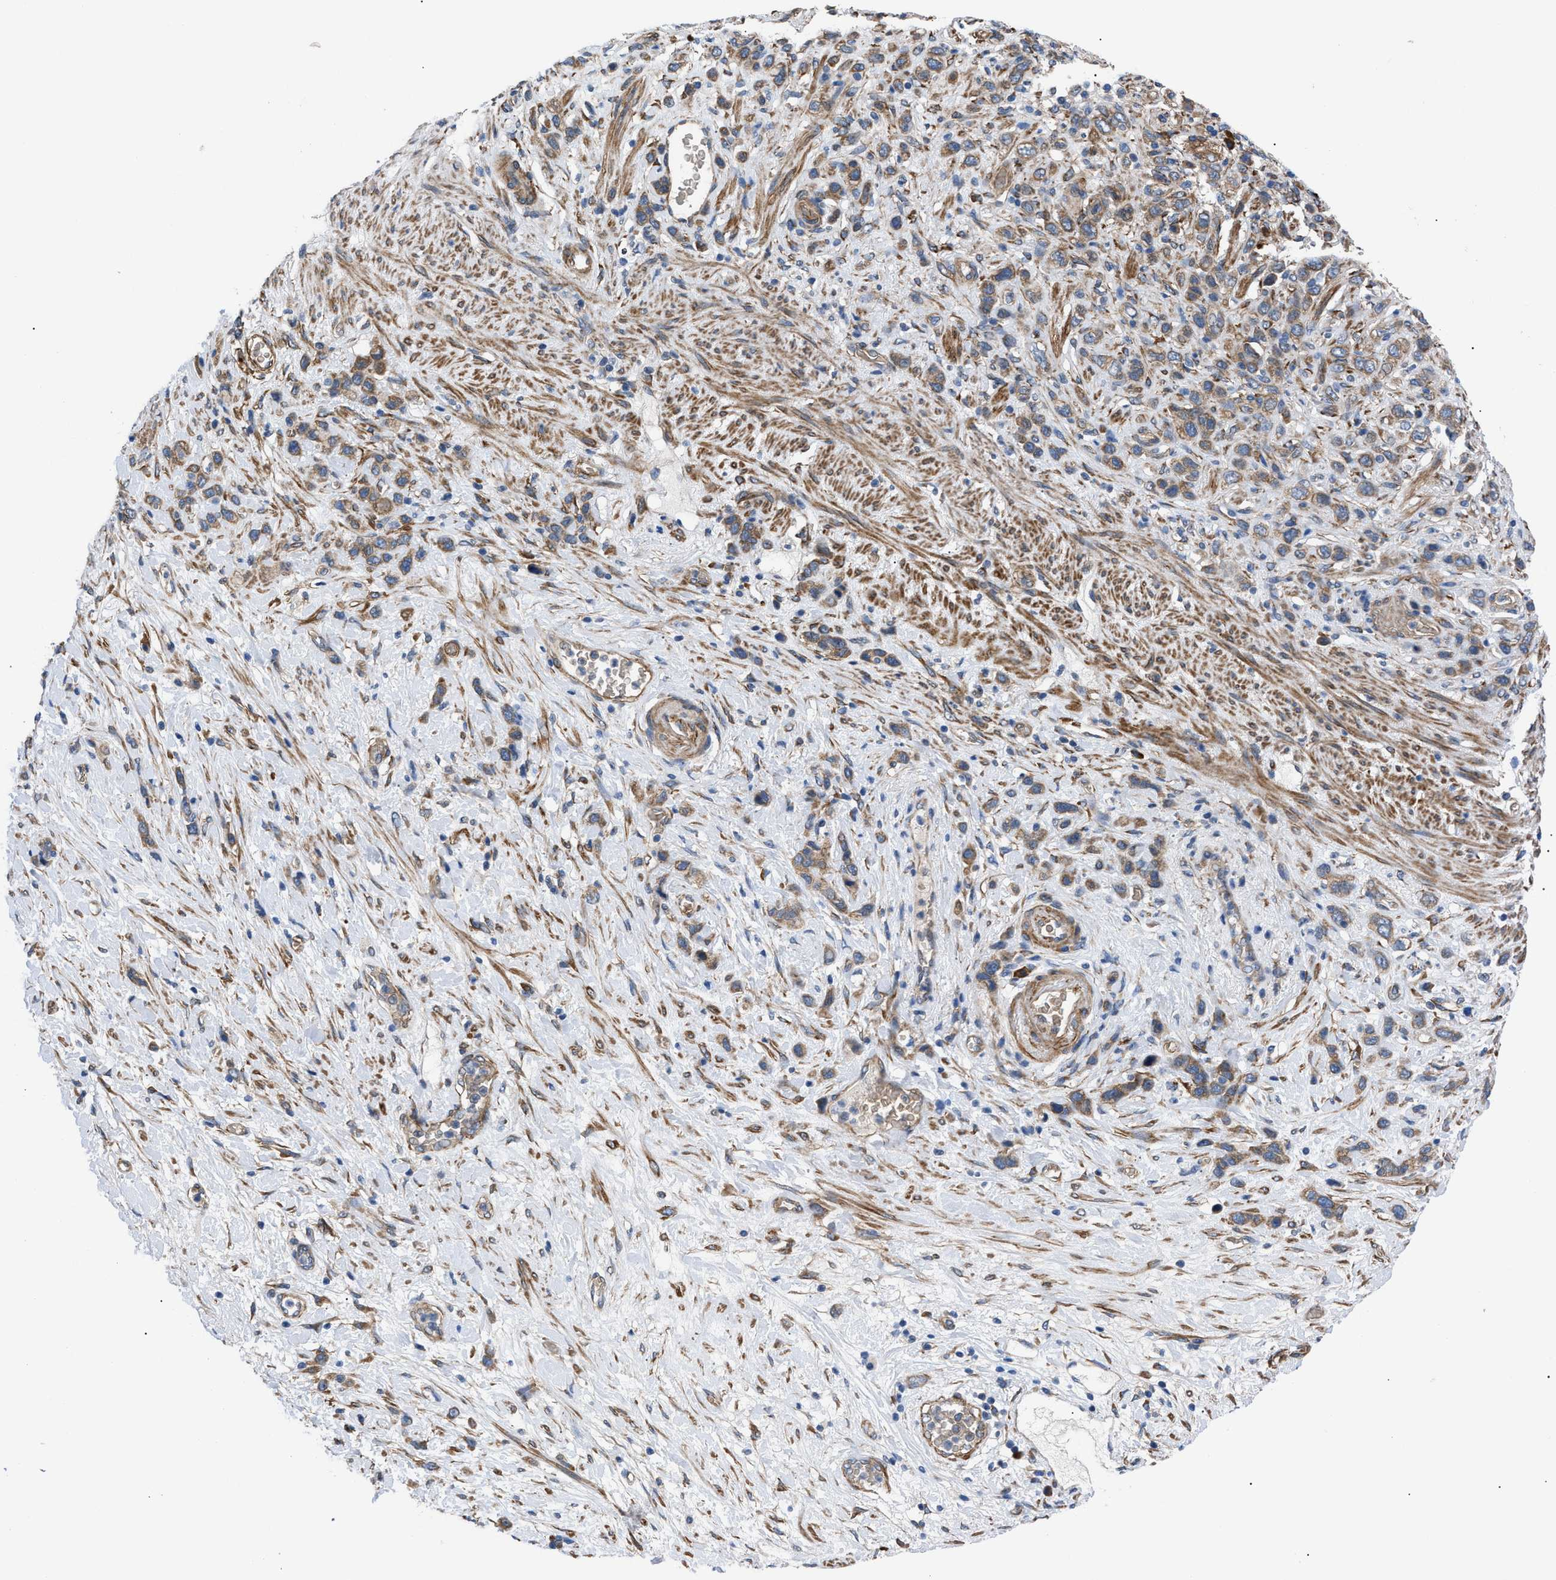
{"staining": {"intensity": "moderate", "quantity": ">75%", "location": "cytoplasmic/membranous"}, "tissue": "stomach cancer", "cell_type": "Tumor cells", "image_type": "cancer", "snomed": [{"axis": "morphology", "description": "Adenocarcinoma, NOS"}, {"axis": "morphology", "description": "Adenocarcinoma, High grade"}, {"axis": "topography", "description": "Stomach, upper"}, {"axis": "topography", "description": "Stomach, lower"}], "caption": "Moderate cytoplasmic/membranous staining for a protein is appreciated in approximately >75% of tumor cells of stomach cancer using IHC.", "gene": "MYO10", "patient": {"sex": "female", "age": 65}}